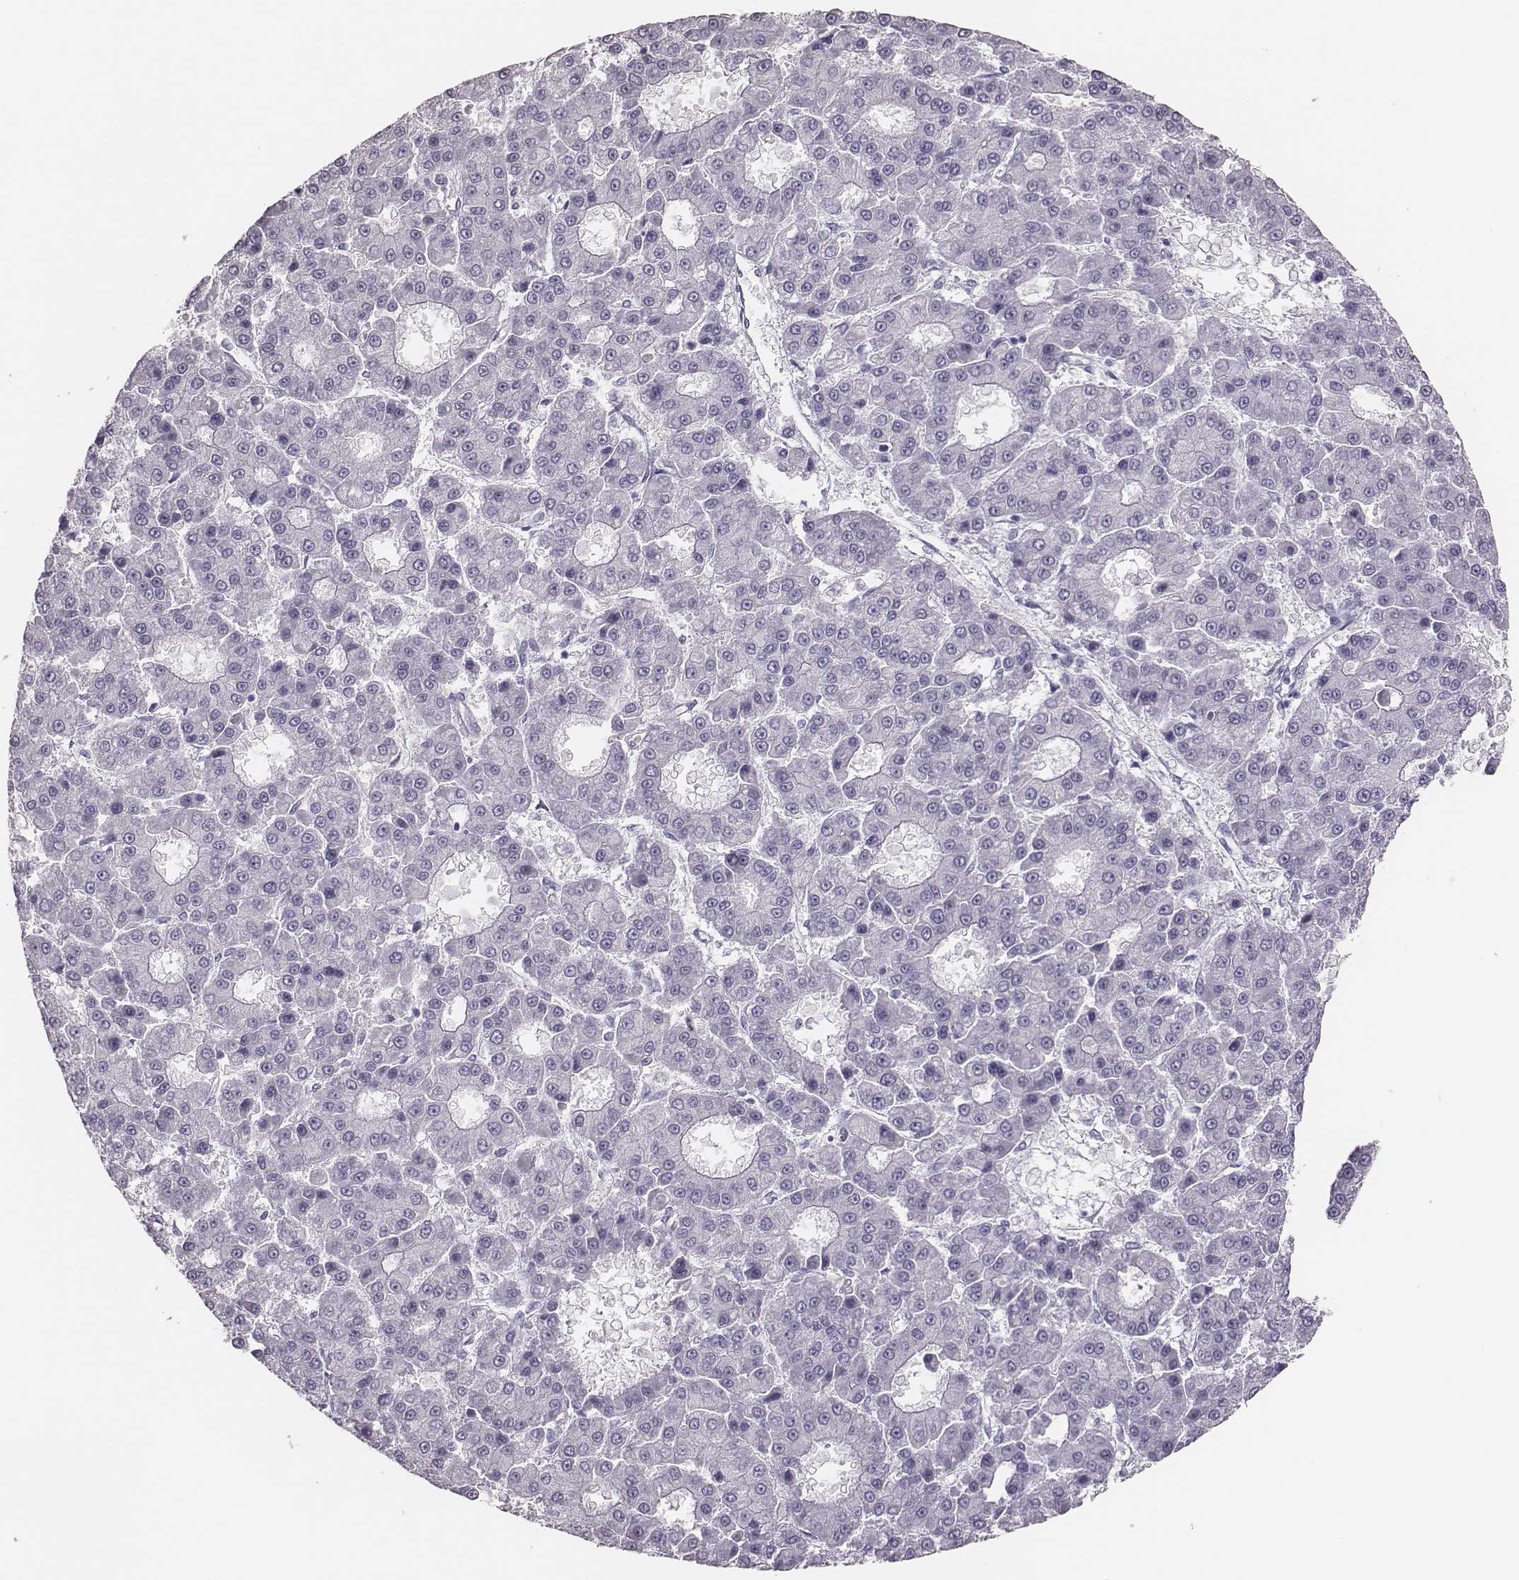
{"staining": {"intensity": "negative", "quantity": "none", "location": "none"}, "tissue": "liver cancer", "cell_type": "Tumor cells", "image_type": "cancer", "snomed": [{"axis": "morphology", "description": "Carcinoma, Hepatocellular, NOS"}, {"axis": "topography", "description": "Liver"}], "caption": "The histopathology image displays no significant positivity in tumor cells of liver hepatocellular carcinoma.", "gene": "PBK", "patient": {"sex": "male", "age": 70}}